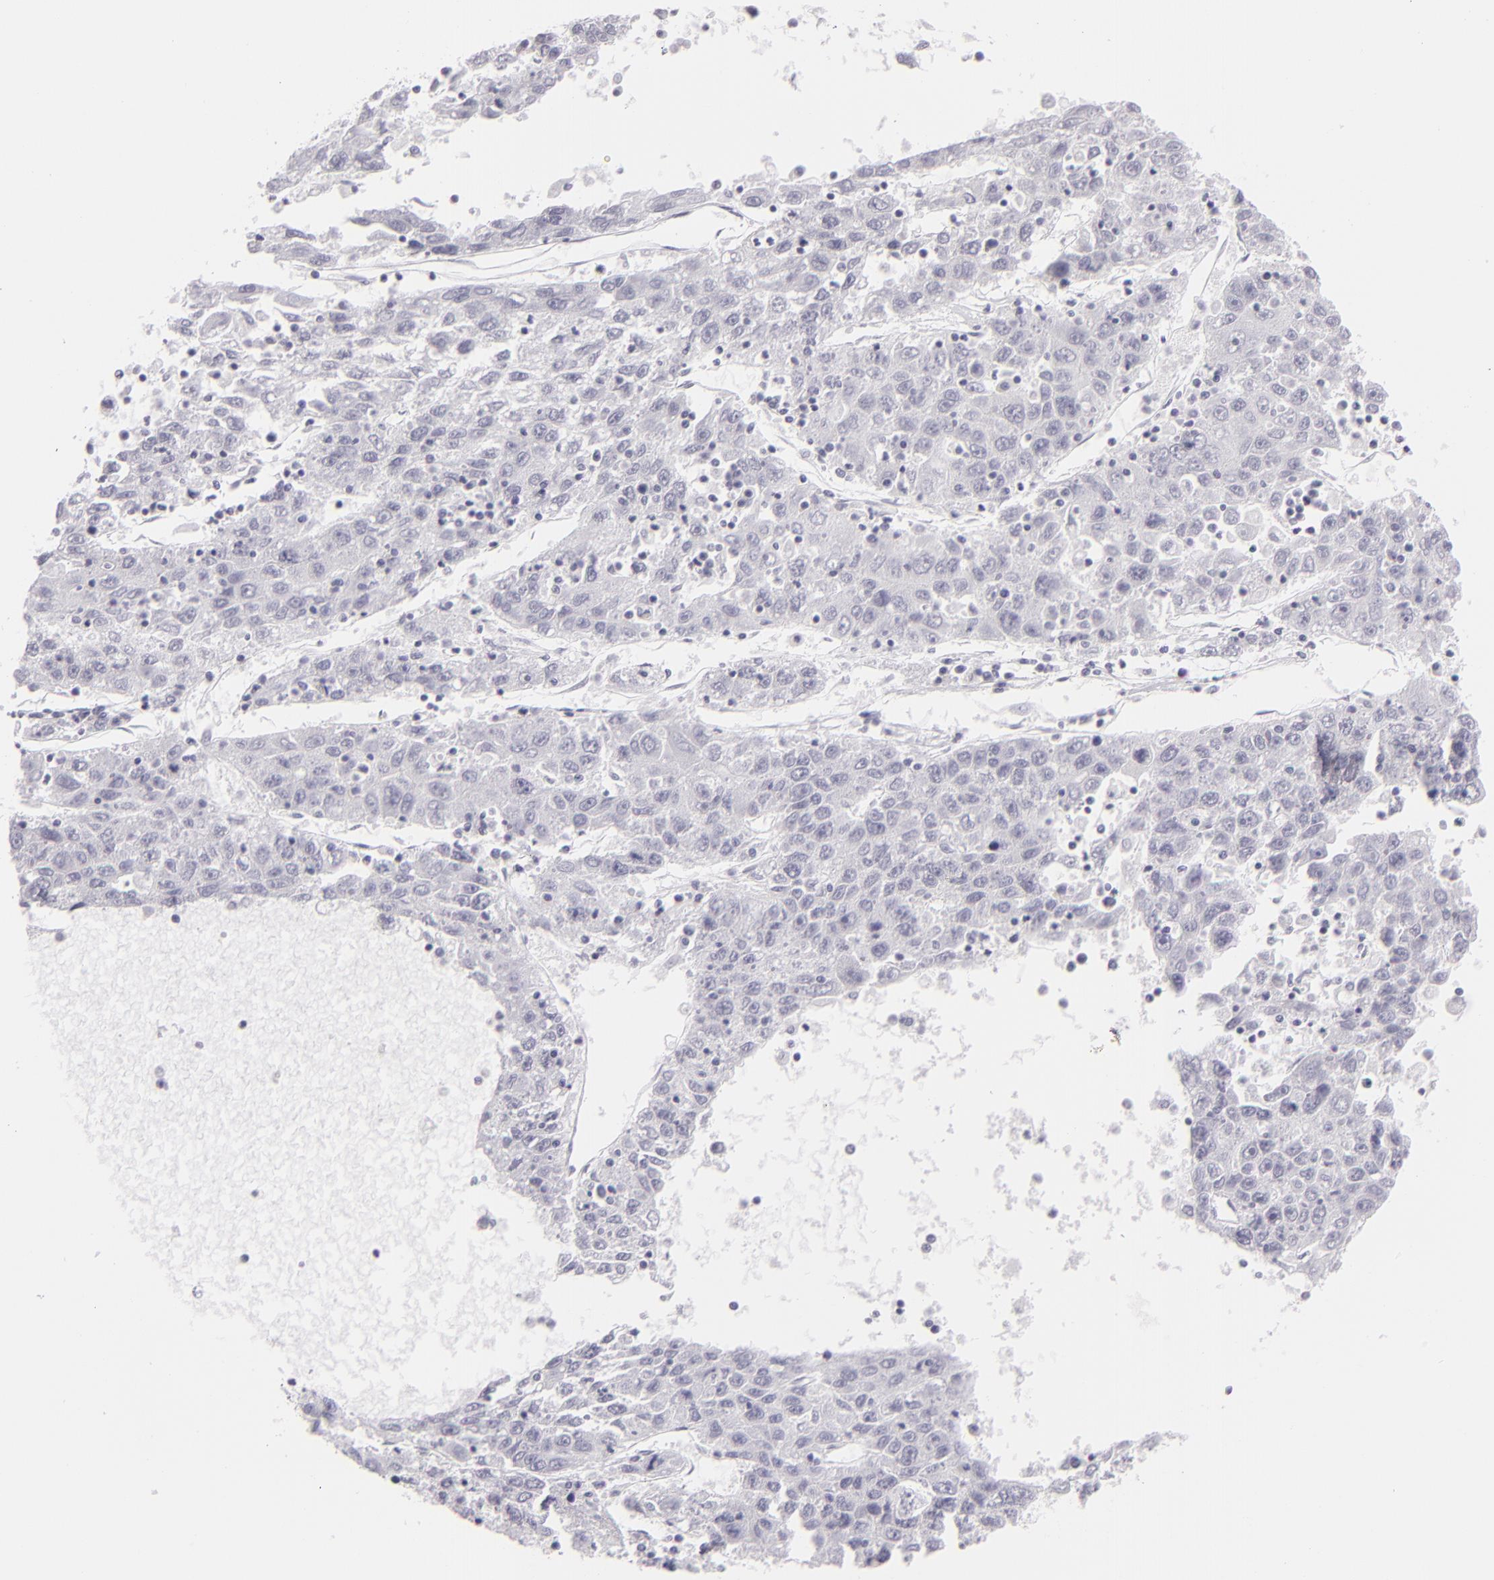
{"staining": {"intensity": "negative", "quantity": "none", "location": "none"}, "tissue": "liver cancer", "cell_type": "Tumor cells", "image_type": "cancer", "snomed": [{"axis": "morphology", "description": "Carcinoma, Hepatocellular, NOS"}, {"axis": "topography", "description": "Liver"}], "caption": "An image of human liver cancer (hepatocellular carcinoma) is negative for staining in tumor cells.", "gene": "FLG", "patient": {"sex": "male", "age": 49}}